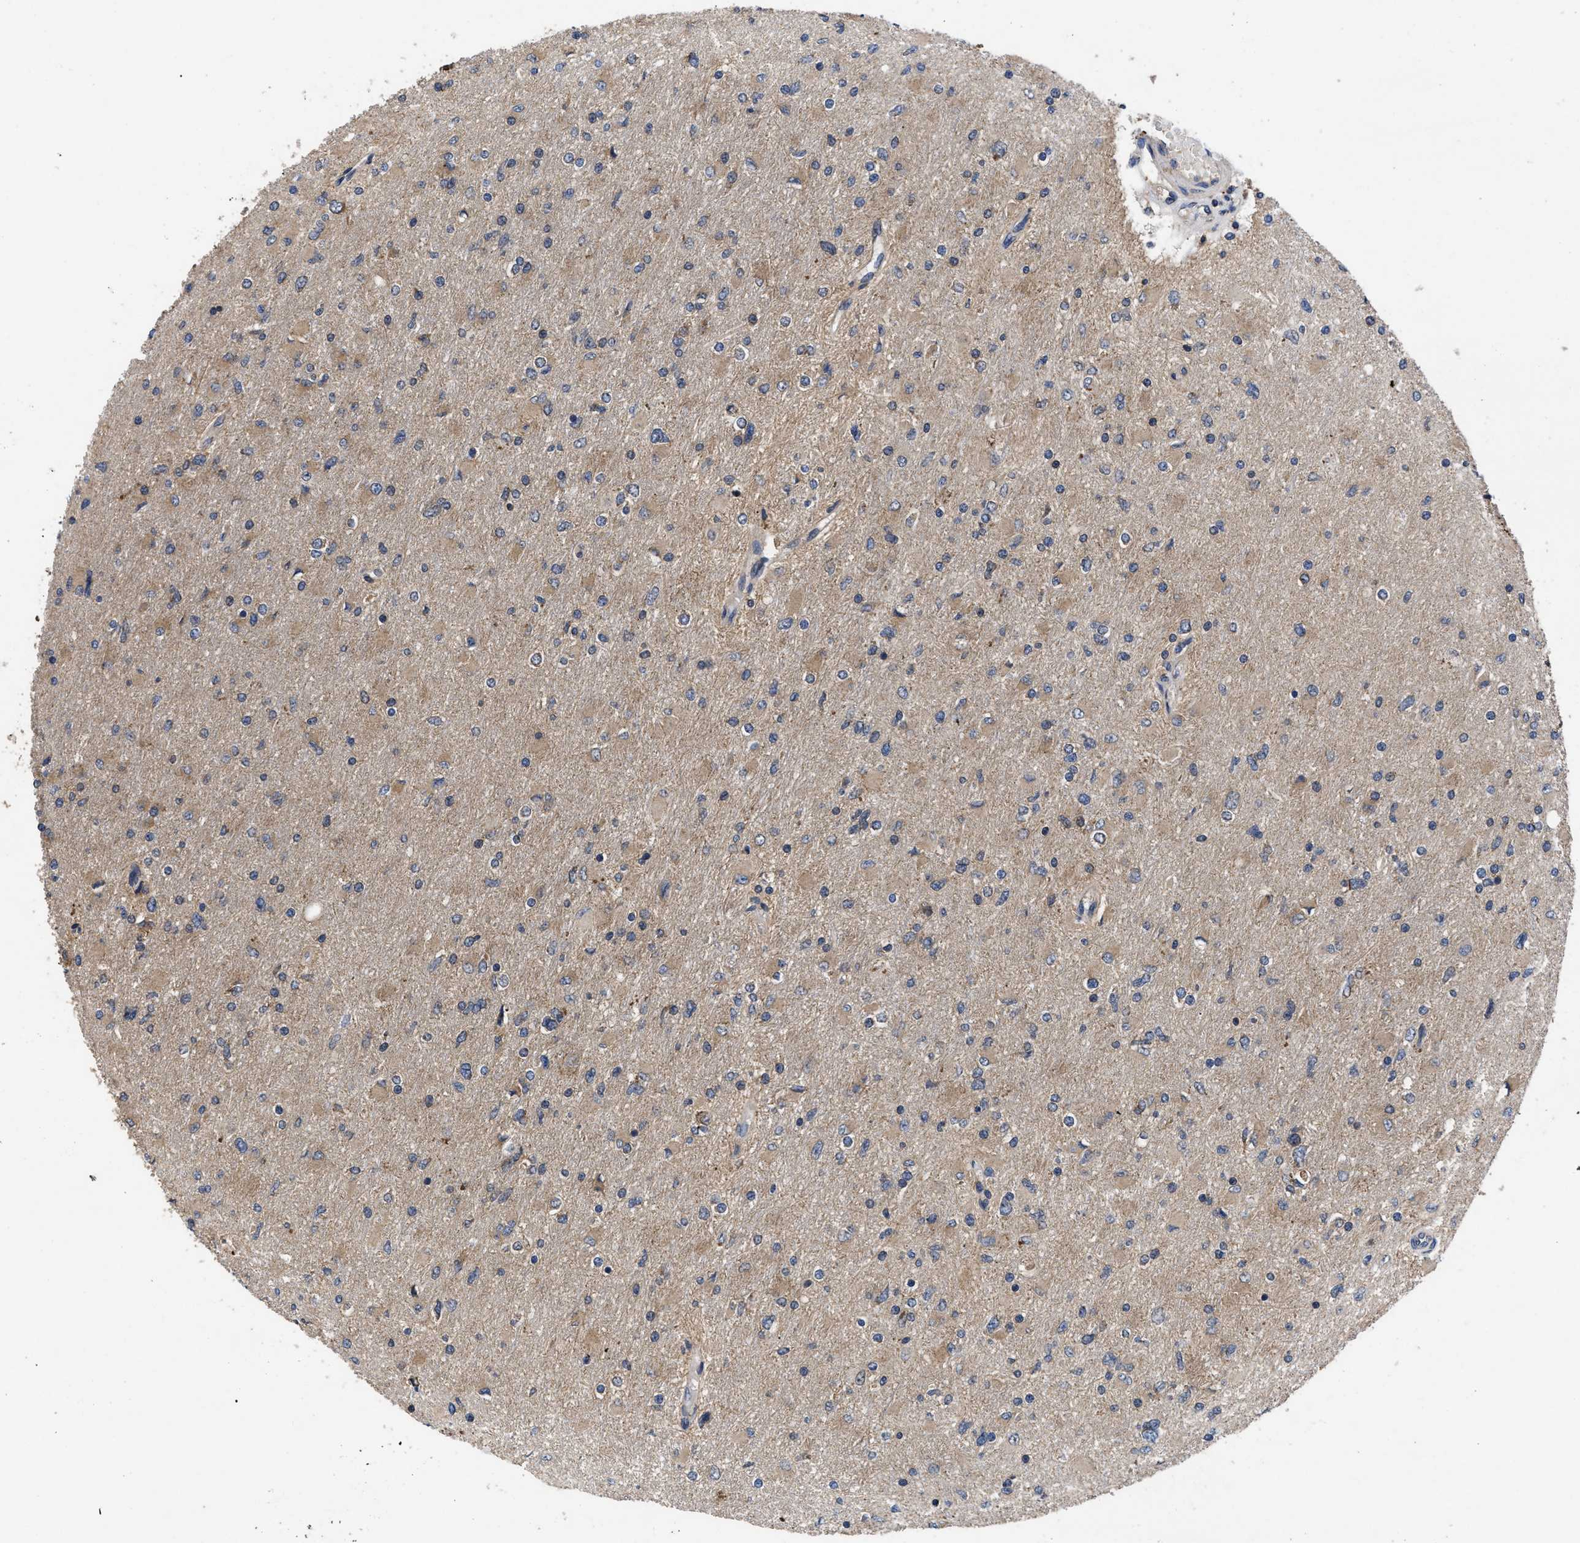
{"staining": {"intensity": "weak", "quantity": ">75%", "location": "cytoplasmic/membranous"}, "tissue": "glioma", "cell_type": "Tumor cells", "image_type": "cancer", "snomed": [{"axis": "morphology", "description": "Glioma, malignant, High grade"}, {"axis": "topography", "description": "Cerebral cortex"}], "caption": "Weak cytoplasmic/membranous positivity is seen in approximately >75% of tumor cells in glioma.", "gene": "LRRC3", "patient": {"sex": "female", "age": 36}}